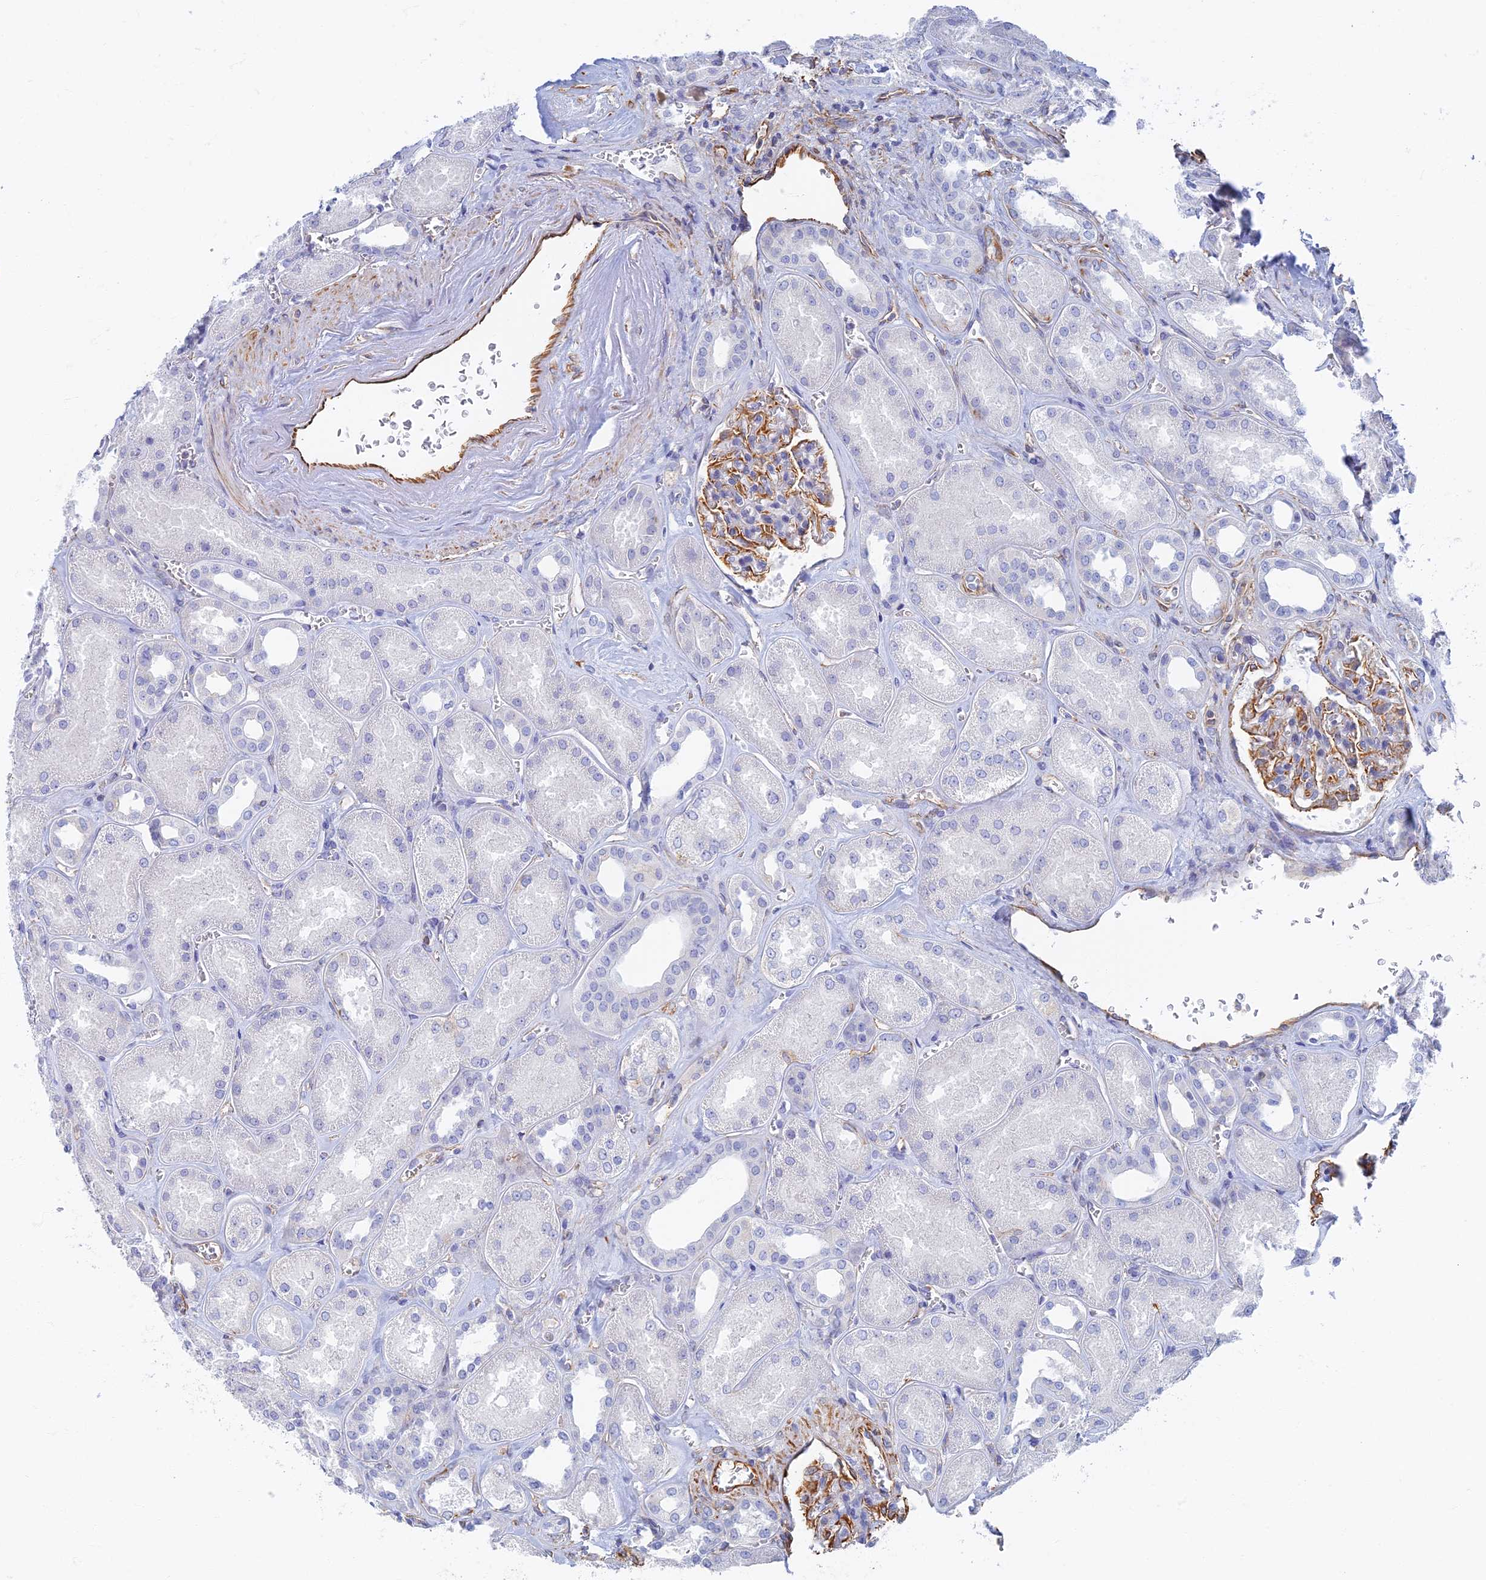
{"staining": {"intensity": "moderate", "quantity": "25%-75%", "location": "cytoplasmic/membranous"}, "tissue": "kidney", "cell_type": "Cells in glomeruli", "image_type": "normal", "snomed": [{"axis": "morphology", "description": "Normal tissue, NOS"}, {"axis": "morphology", "description": "Adenocarcinoma, NOS"}, {"axis": "topography", "description": "Kidney"}], "caption": "A histopathology image showing moderate cytoplasmic/membranous positivity in about 25%-75% of cells in glomeruli in benign kidney, as visualized by brown immunohistochemical staining.", "gene": "RMC1", "patient": {"sex": "female", "age": 68}}